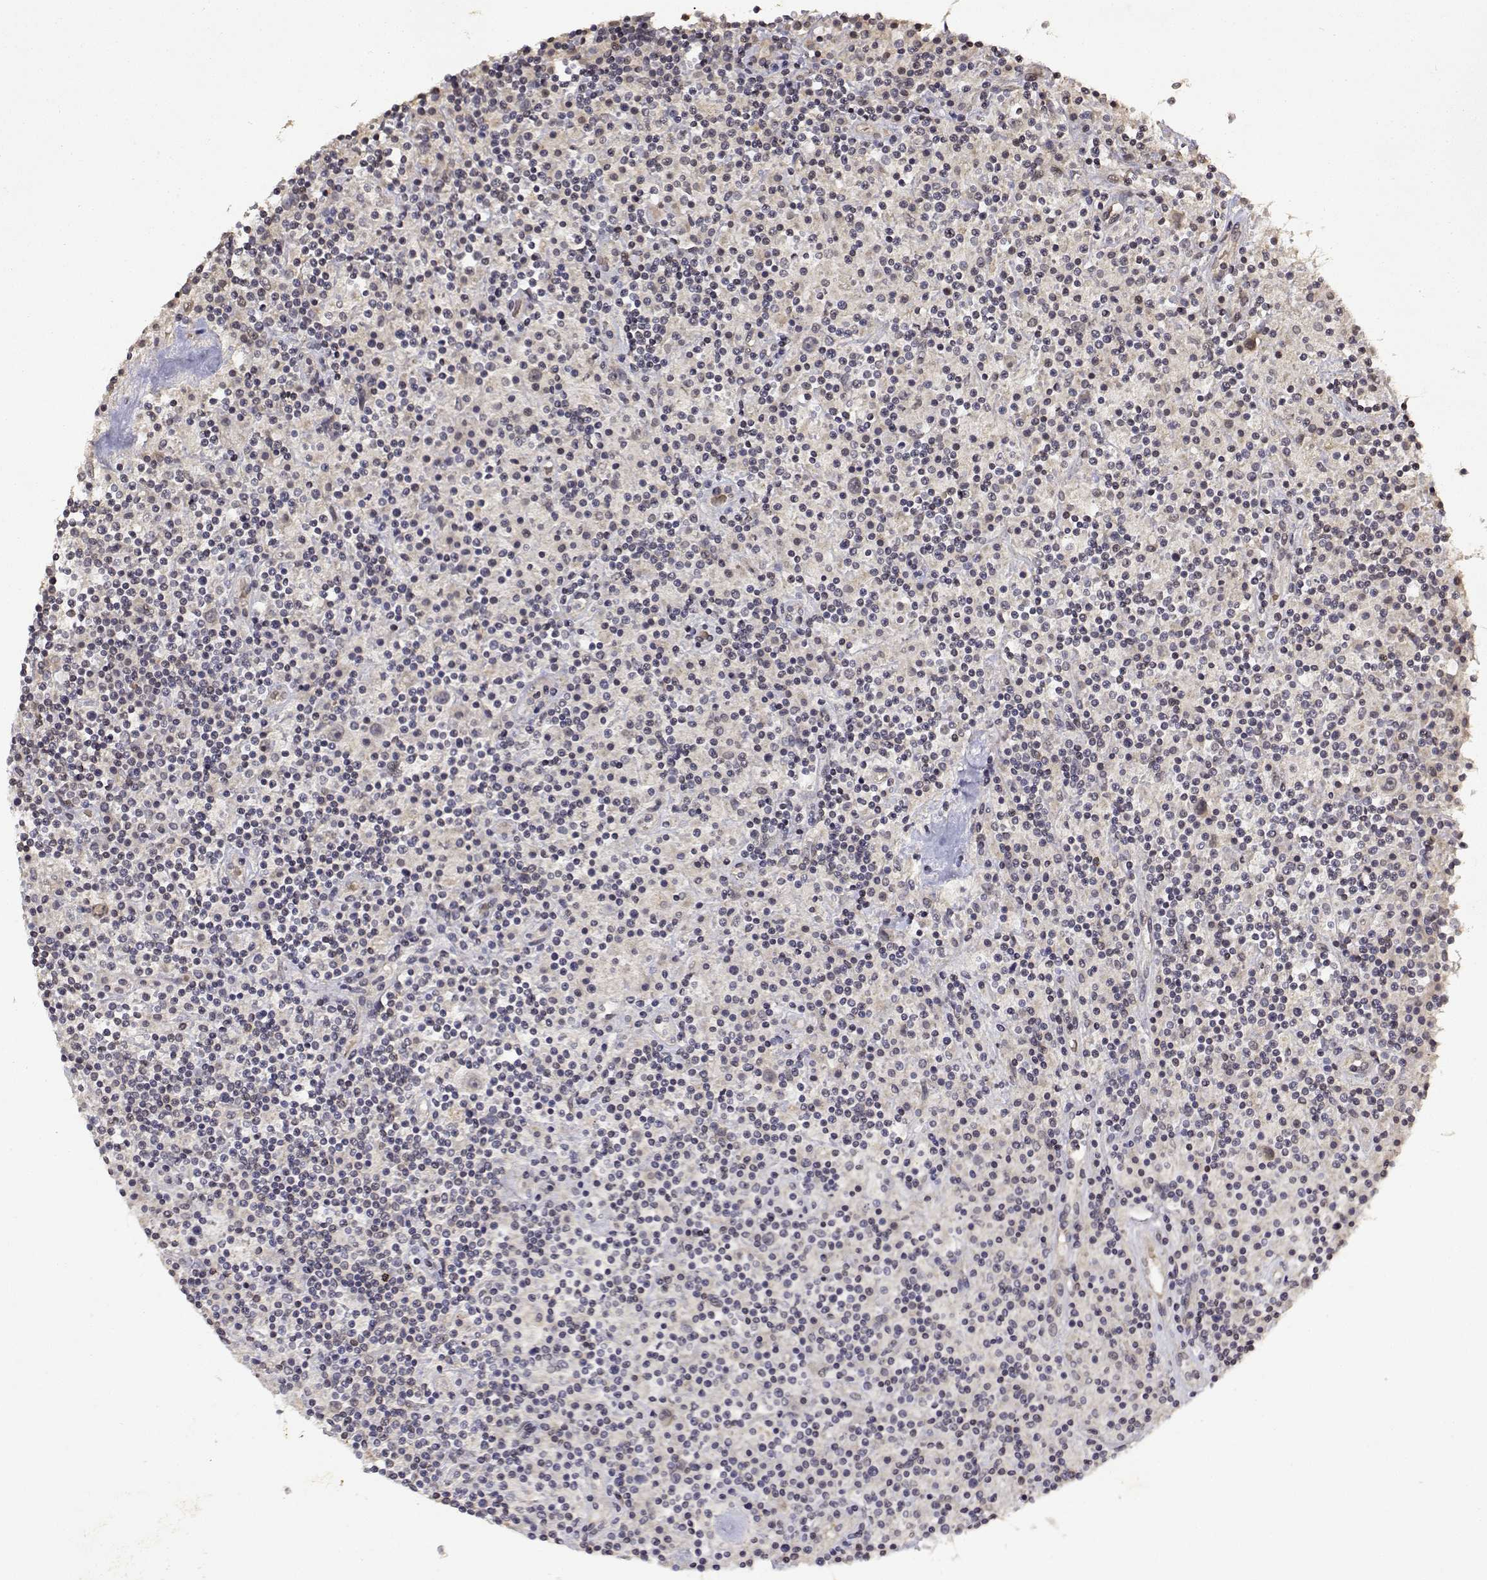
{"staining": {"intensity": "negative", "quantity": "none", "location": "none"}, "tissue": "lymphoma", "cell_type": "Tumor cells", "image_type": "cancer", "snomed": [{"axis": "morphology", "description": "Hodgkin's disease, NOS"}, {"axis": "topography", "description": "Lymph node"}], "caption": "Immunohistochemistry (IHC) histopathology image of human Hodgkin's disease stained for a protein (brown), which demonstrates no expression in tumor cells.", "gene": "BDNF", "patient": {"sex": "male", "age": 70}}